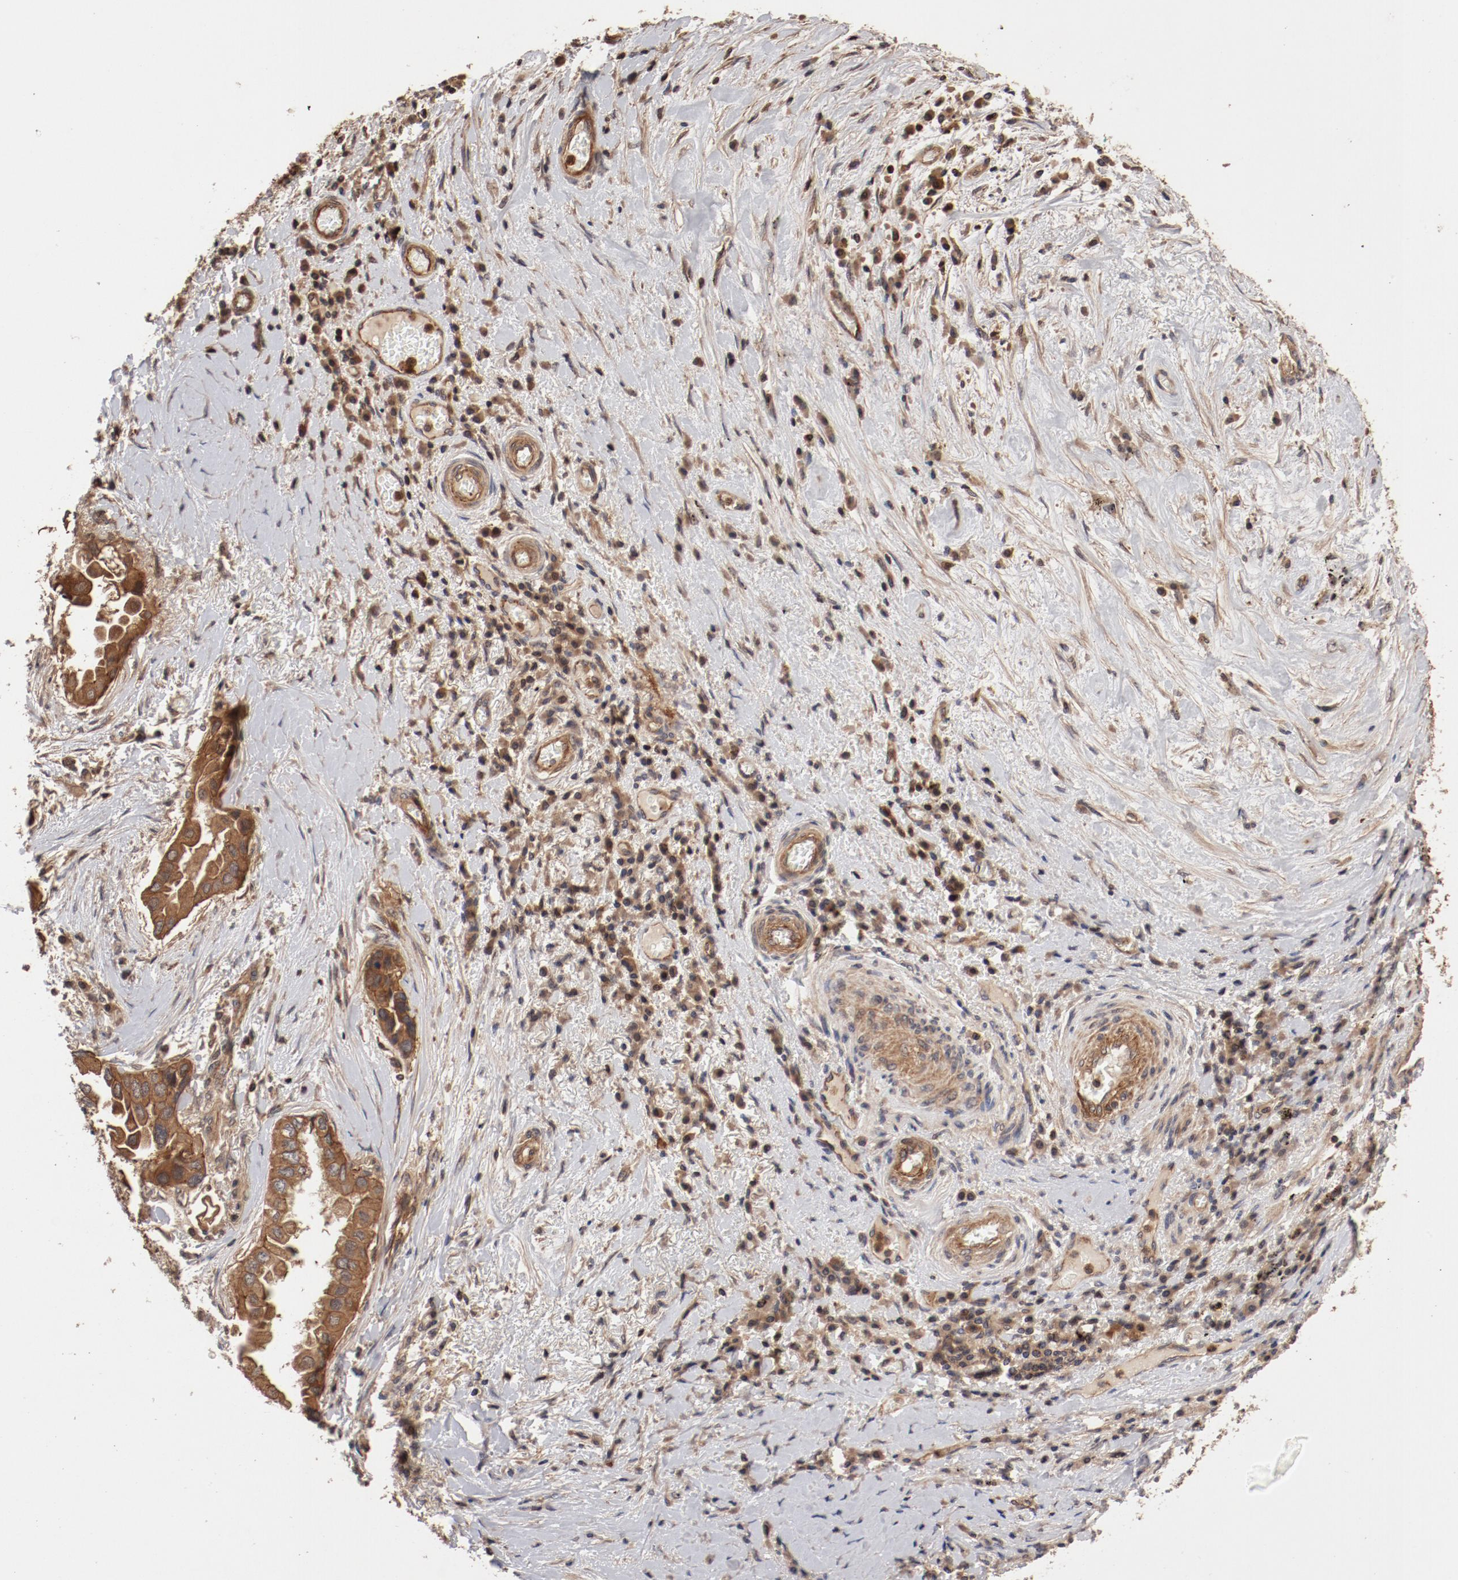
{"staining": {"intensity": "moderate", "quantity": ">75%", "location": "cytoplasmic/membranous"}, "tissue": "lung cancer", "cell_type": "Tumor cells", "image_type": "cancer", "snomed": [{"axis": "morphology", "description": "Adenocarcinoma, NOS"}, {"axis": "topography", "description": "Lung"}], "caption": "Immunohistochemical staining of adenocarcinoma (lung) demonstrates moderate cytoplasmic/membranous protein positivity in about >75% of tumor cells.", "gene": "GUF1", "patient": {"sex": "female", "age": 76}}